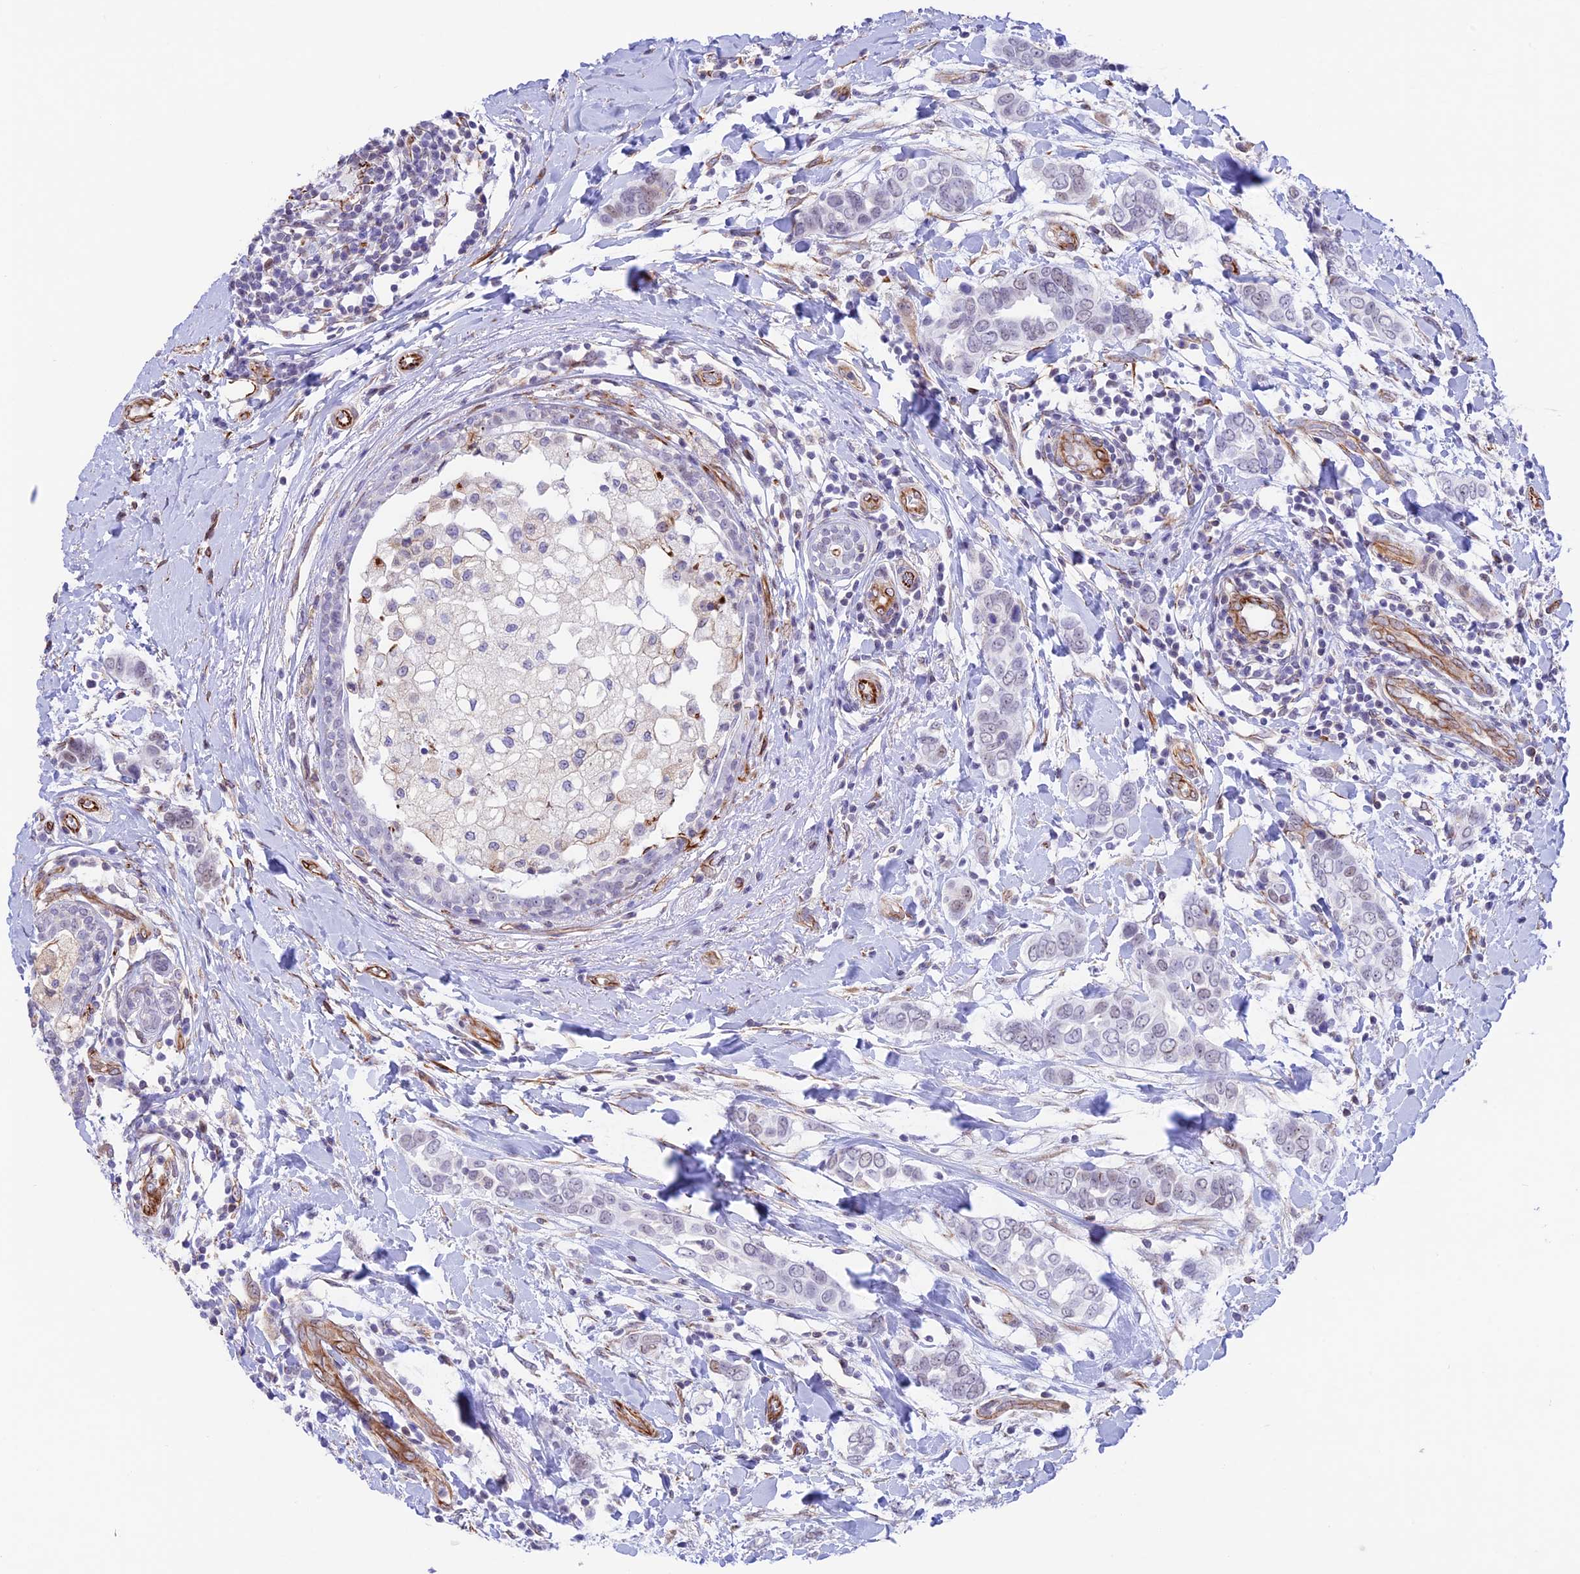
{"staining": {"intensity": "moderate", "quantity": "<25%", "location": "nuclear"}, "tissue": "breast cancer", "cell_type": "Tumor cells", "image_type": "cancer", "snomed": [{"axis": "morphology", "description": "Lobular carcinoma"}, {"axis": "topography", "description": "Breast"}], "caption": "Approximately <25% of tumor cells in human breast lobular carcinoma exhibit moderate nuclear protein positivity as visualized by brown immunohistochemical staining.", "gene": "ZNF652", "patient": {"sex": "female", "age": 51}}